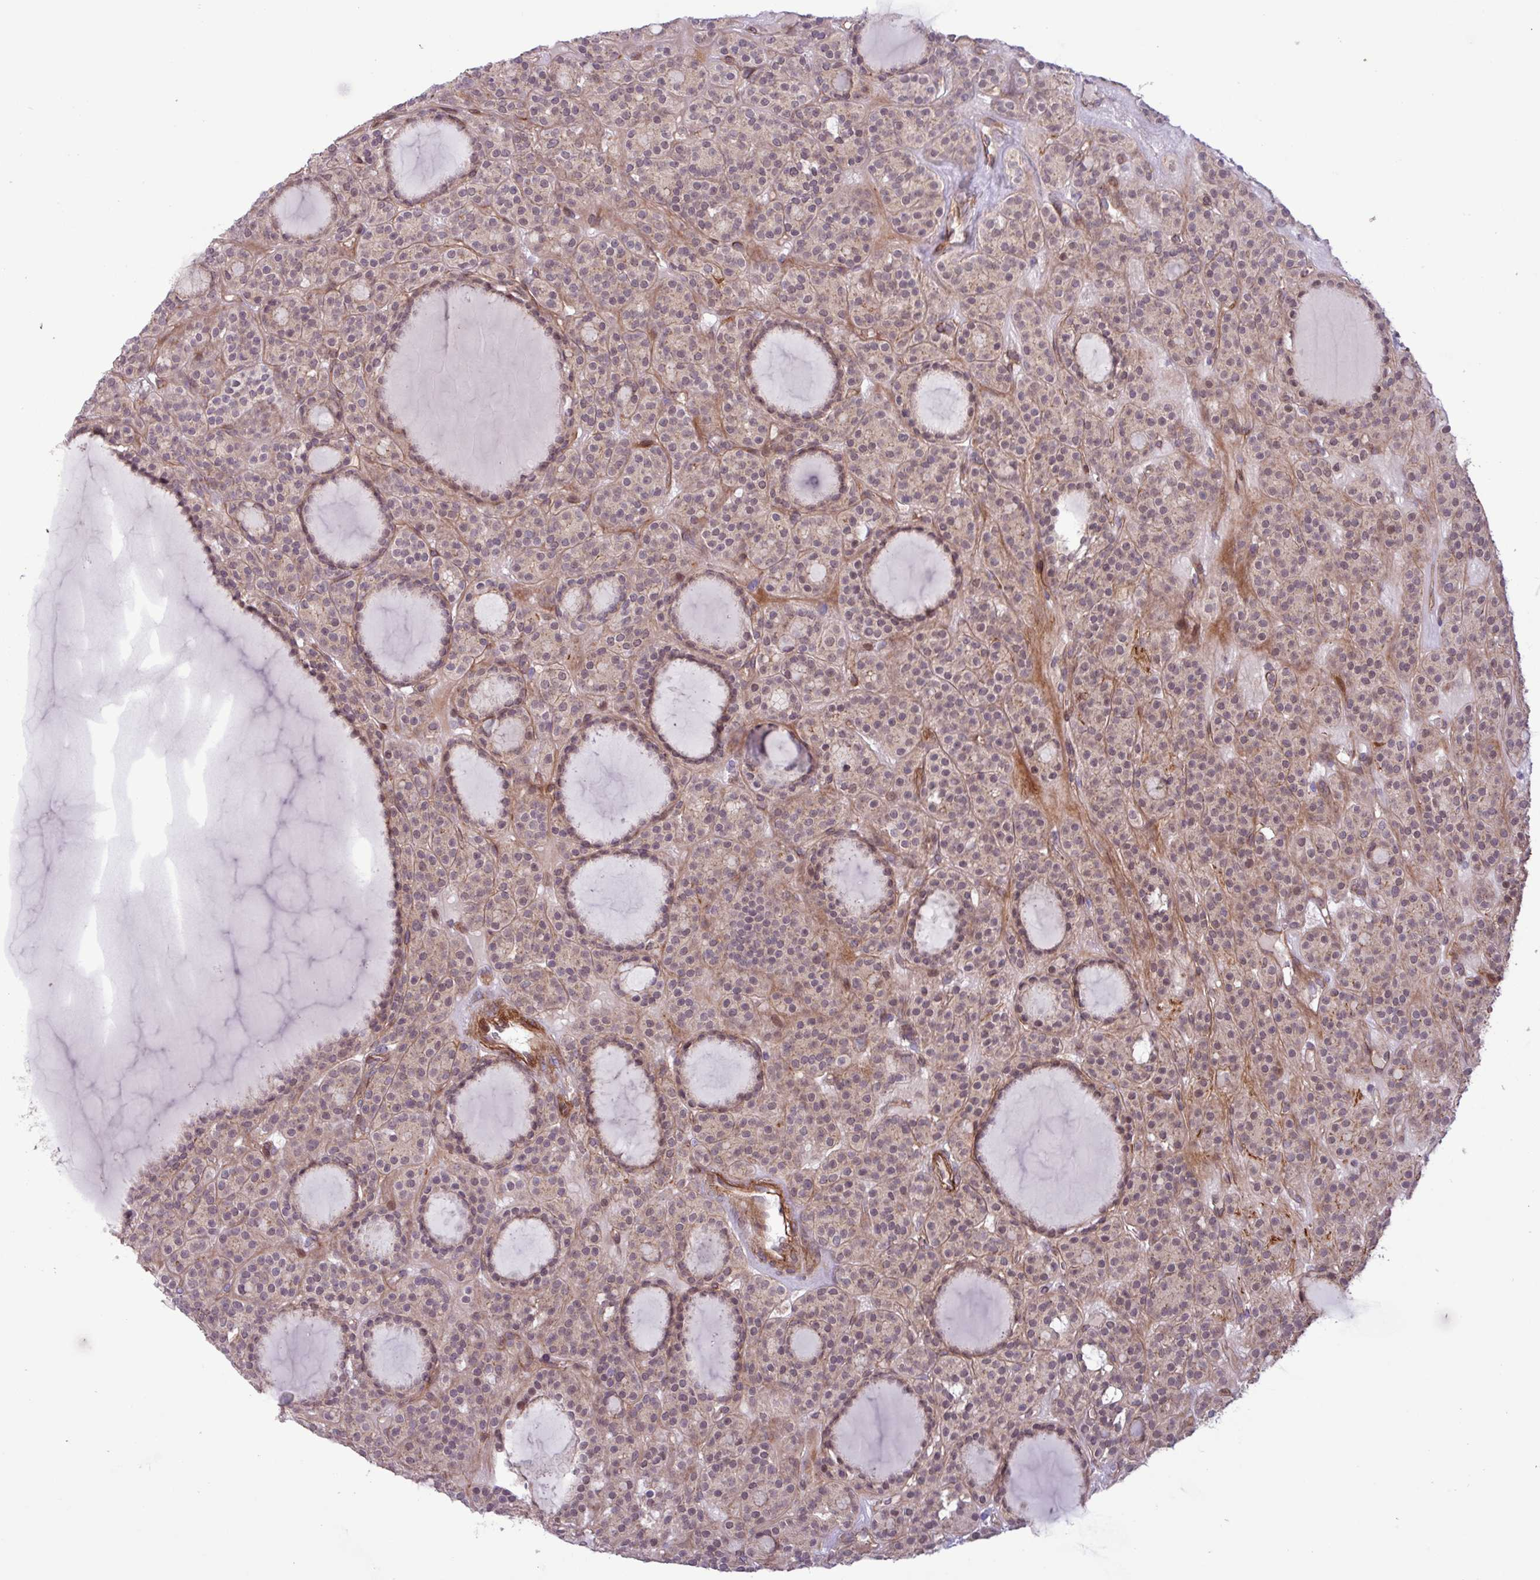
{"staining": {"intensity": "moderate", "quantity": "25%-75%", "location": "nuclear"}, "tissue": "thyroid cancer", "cell_type": "Tumor cells", "image_type": "cancer", "snomed": [{"axis": "morphology", "description": "Follicular adenoma carcinoma, NOS"}, {"axis": "topography", "description": "Thyroid gland"}], "caption": "A histopathology image showing moderate nuclear expression in about 25%-75% of tumor cells in thyroid follicular adenoma carcinoma, as visualized by brown immunohistochemical staining.", "gene": "CNTRL", "patient": {"sex": "female", "age": 63}}